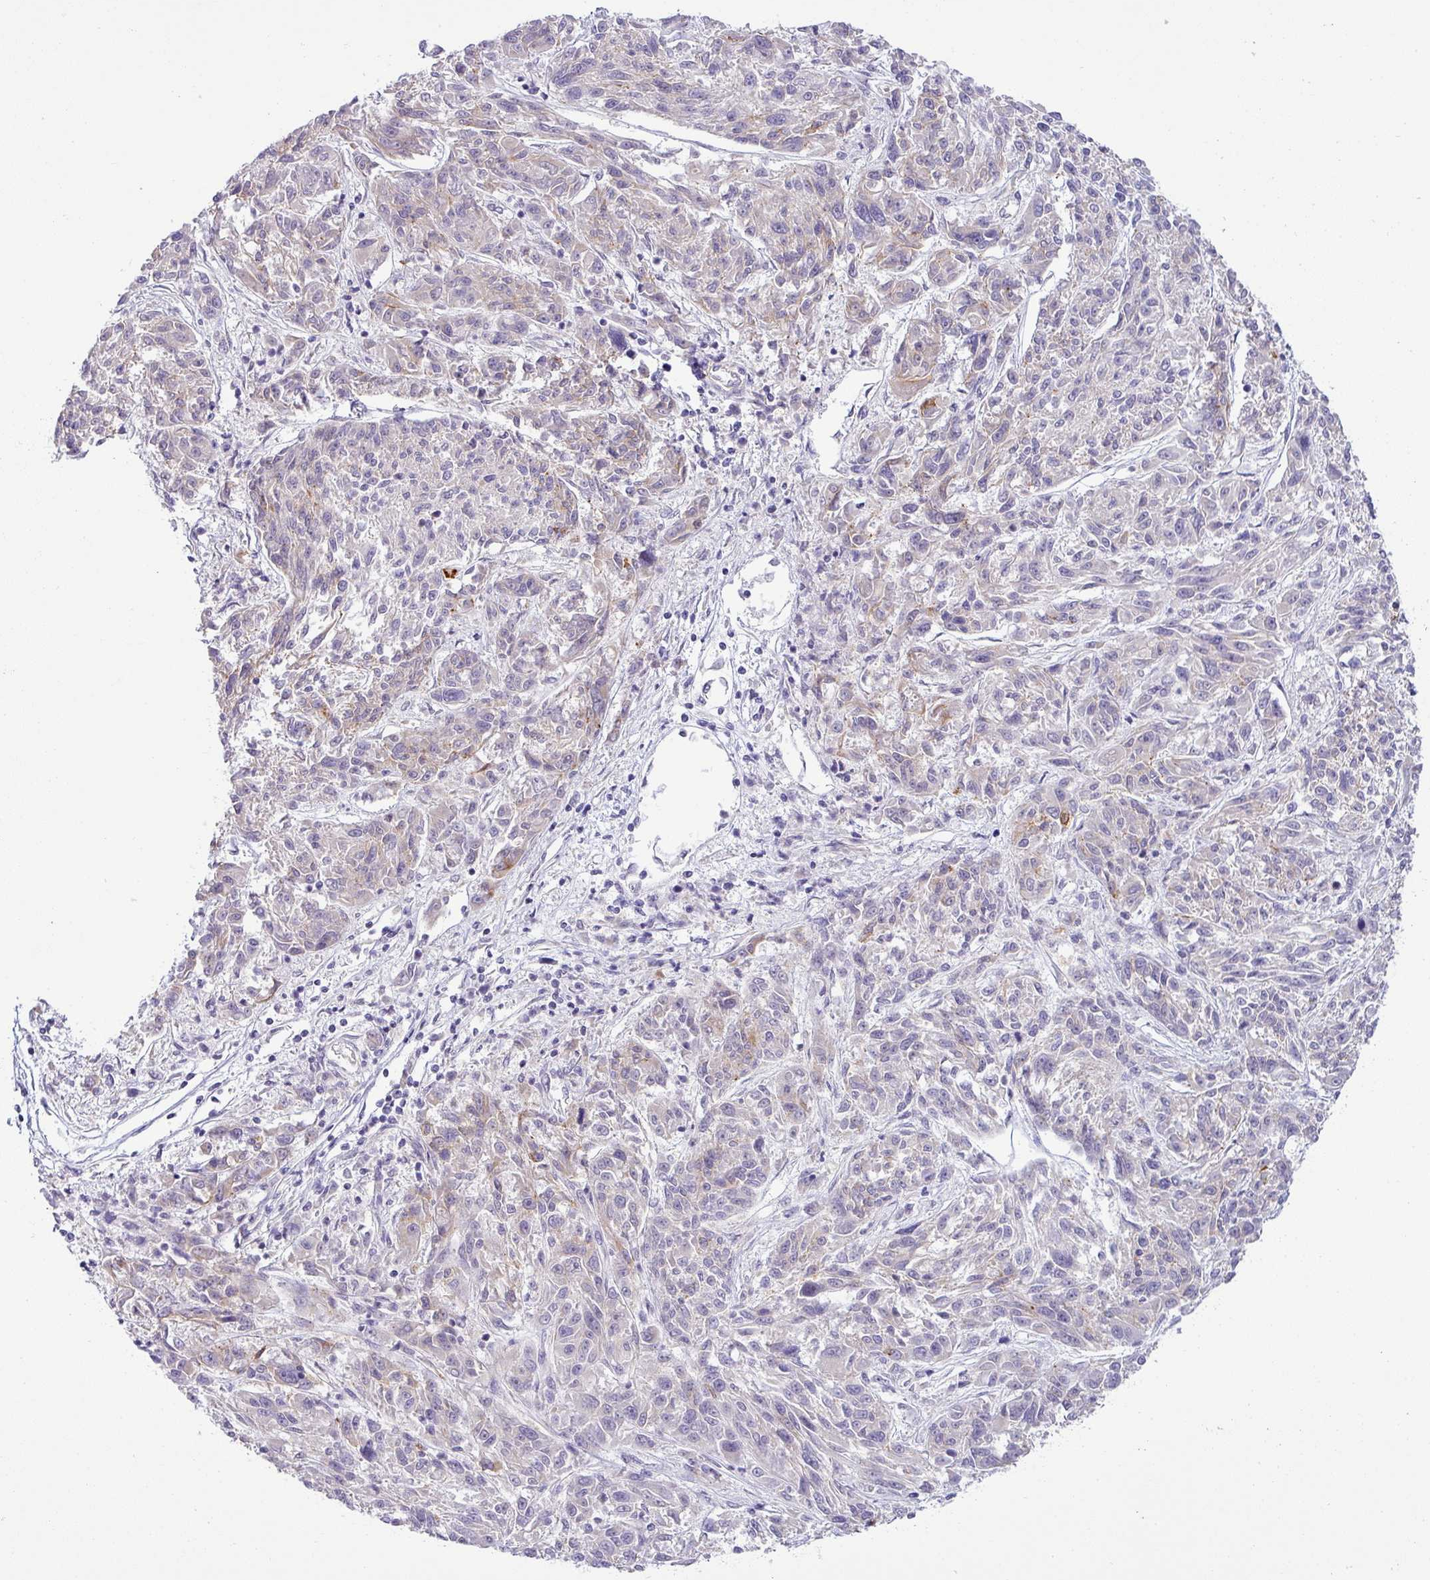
{"staining": {"intensity": "negative", "quantity": "none", "location": "none"}, "tissue": "melanoma", "cell_type": "Tumor cells", "image_type": "cancer", "snomed": [{"axis": "morphology", "description": "Malignant melanoma, NOS"}, {"axis": "topography", "description": "Skin"}], "caption": "A photomicrograph of melanoma stained for a protein displays no brown staining in tumor cells.", "gene": "HBEGF", "patient": {"sex": "male", "age": 53}}